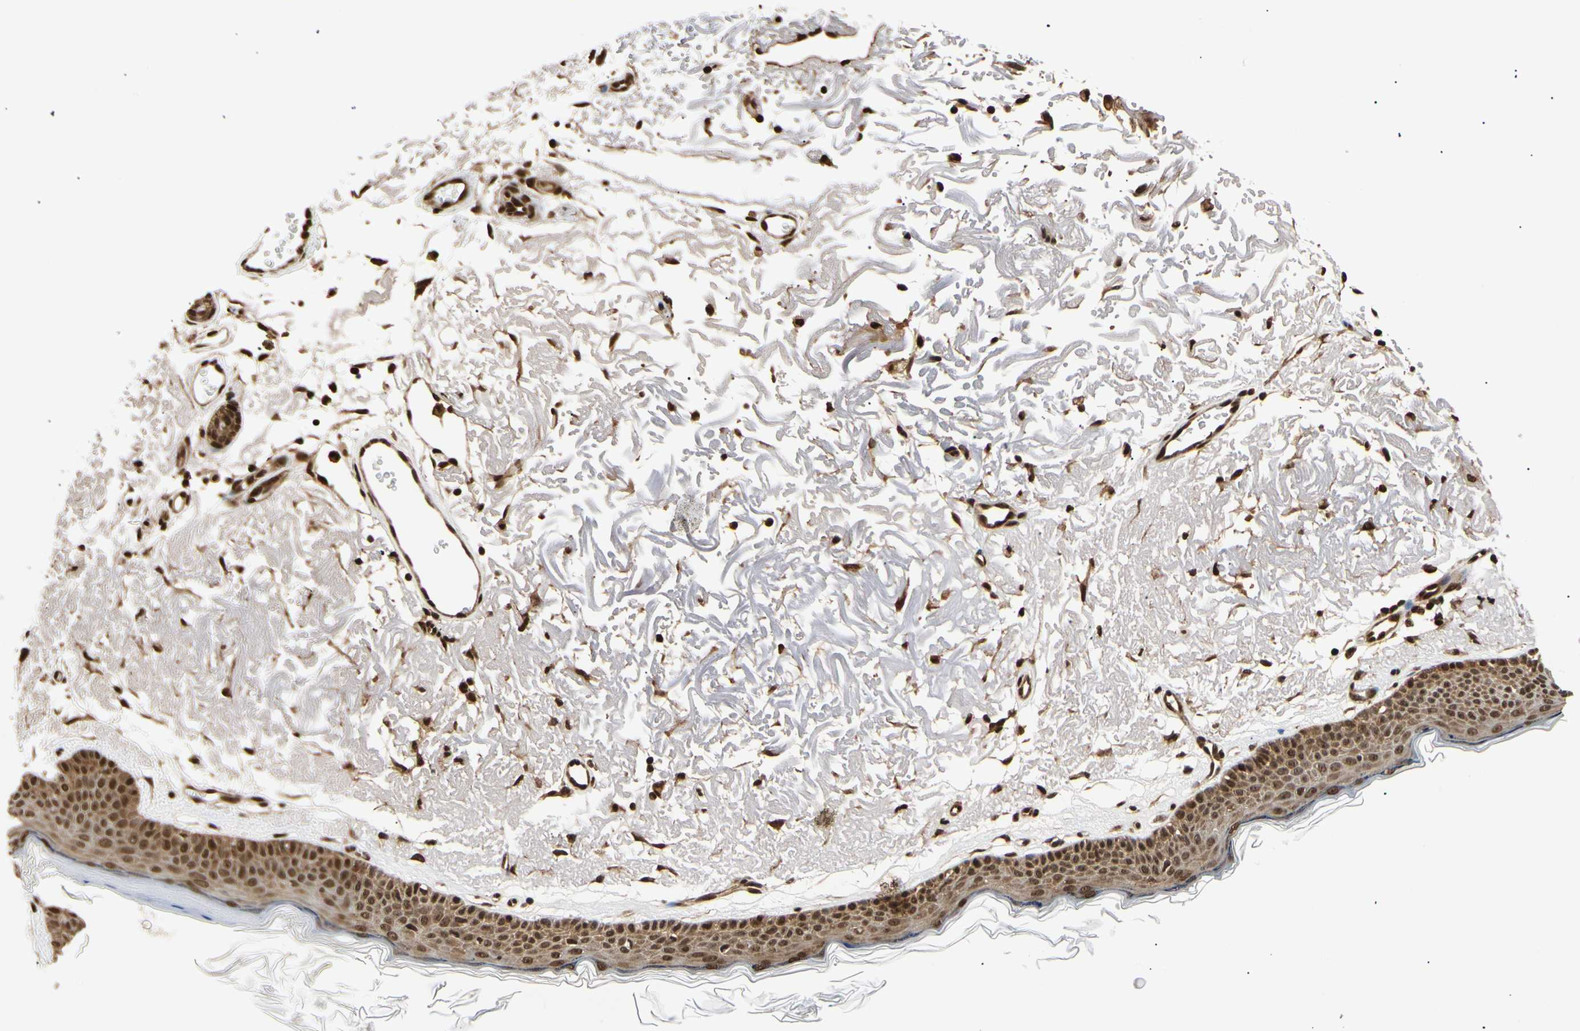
{"staining": {"intensity": "strong", "quantity": ">75%", "location": "cytoplasmic/membranous,nuclear"}, "tissue": "skin", "cell_type": "Fibroblasts", "image_type": "normal", "snomed": [{"axis": "morphology", "description": "Normal tissue, NOS"}, {"axis": "topography", "description": "Skin"}], "caption": "DAB immunohistochemical staining of benign human skin demonstrates strong cytoplasmic/membranous,nuclear protein staining in approximately >75% of fibroblasts. (DAB (3,3'-diaminobenzidine) = brown stain, brightfield microscopy at high magnification).", "gene": "EIF1AX", "patient": {"sex": "female", "age": 90}}